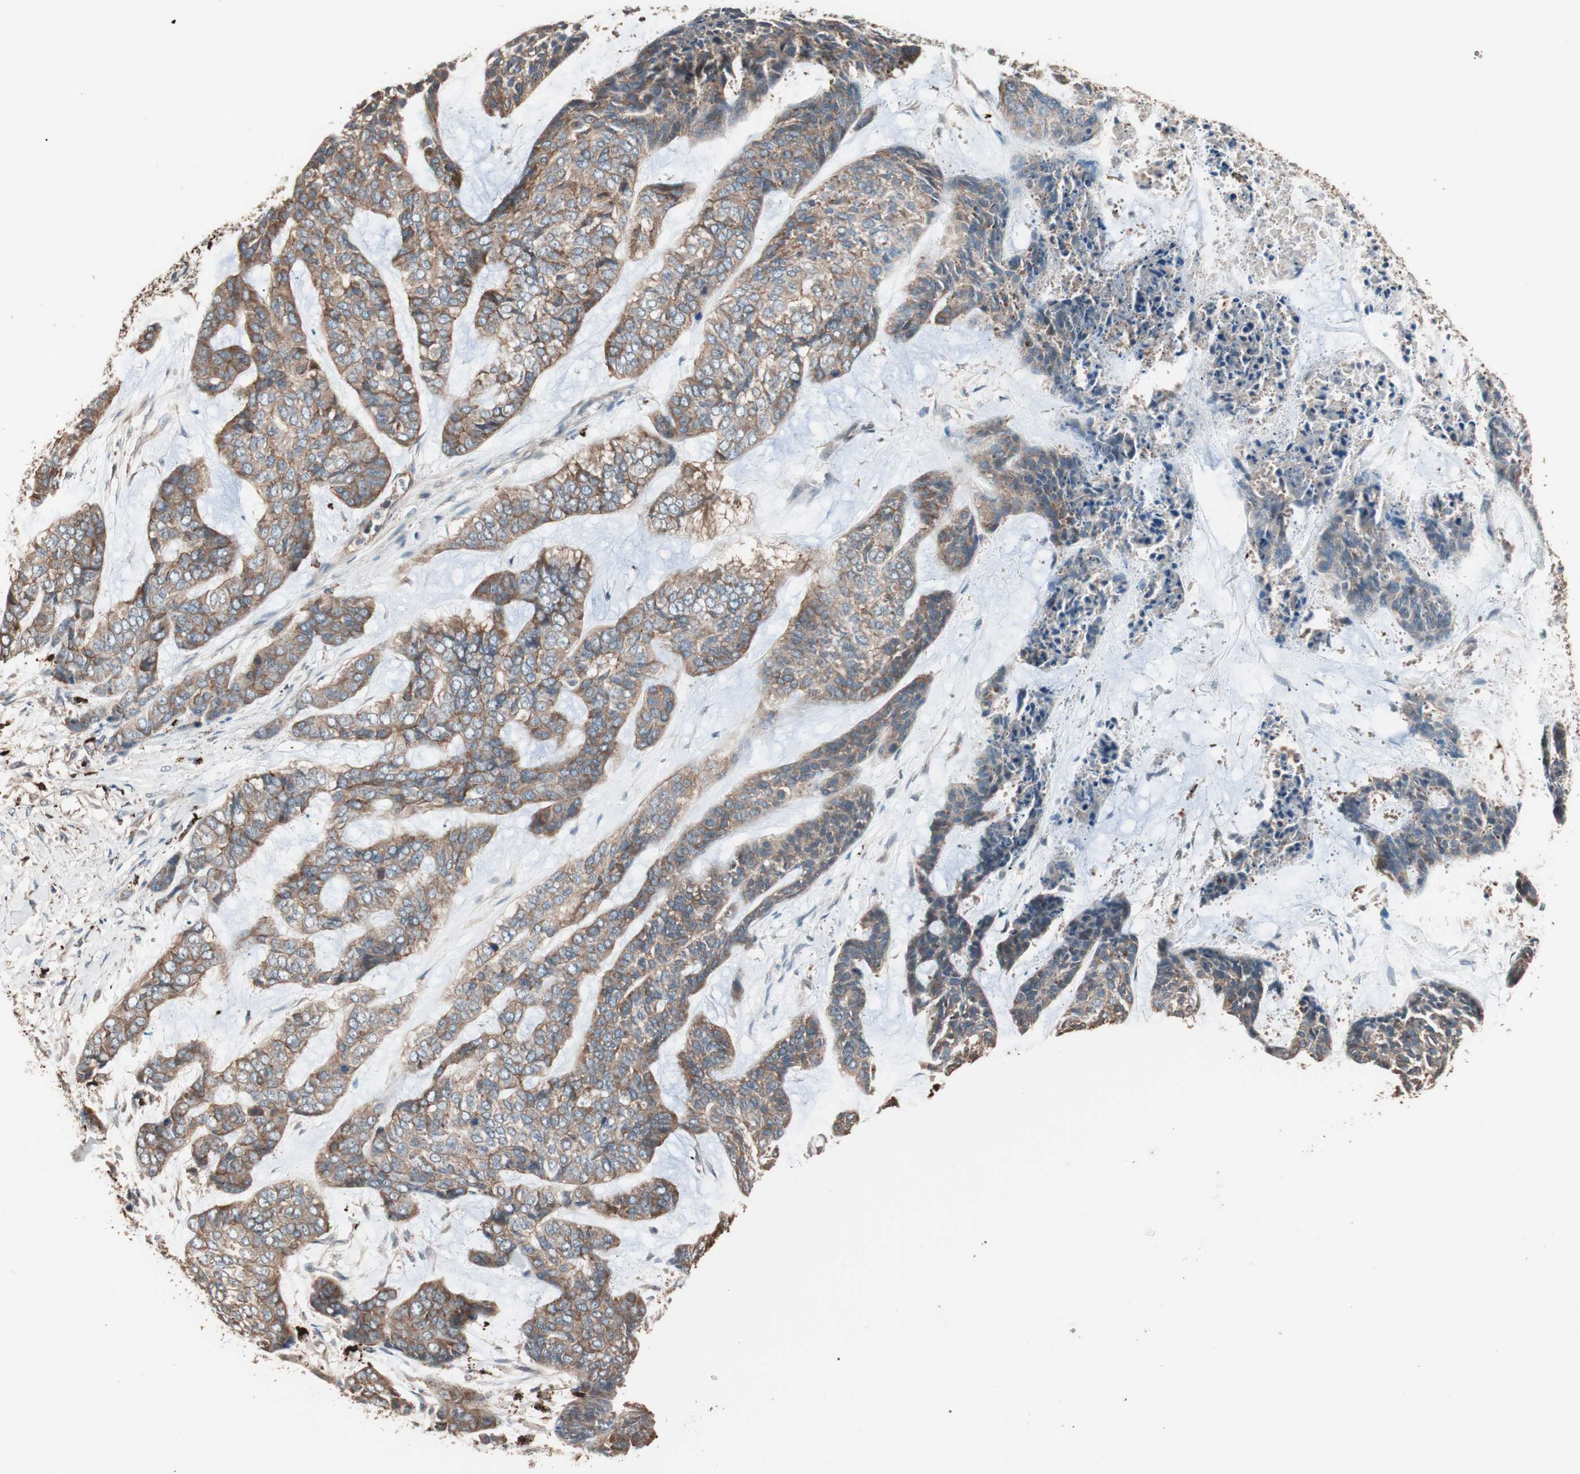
{"staining": {"intensity": "moderate", "quantity": ">75%", "location": "cytoplasmic/membranous"}, "tissue": "skin cancer", "cell_type": "Tumor cells", "image_type": "cancer", "snomed": [{"axis": "morphology", "description": "Basal cell carcinoma"}, {"axis": "topography", "description": "Skin"}], "caption": "Basal cell carcinoma (skin) tissue displays moderate cytoplasmic/membranous expression in about >75% of tumor cells", "gene": "CCT3", "patient": {"sex": "female", "age": 64}}